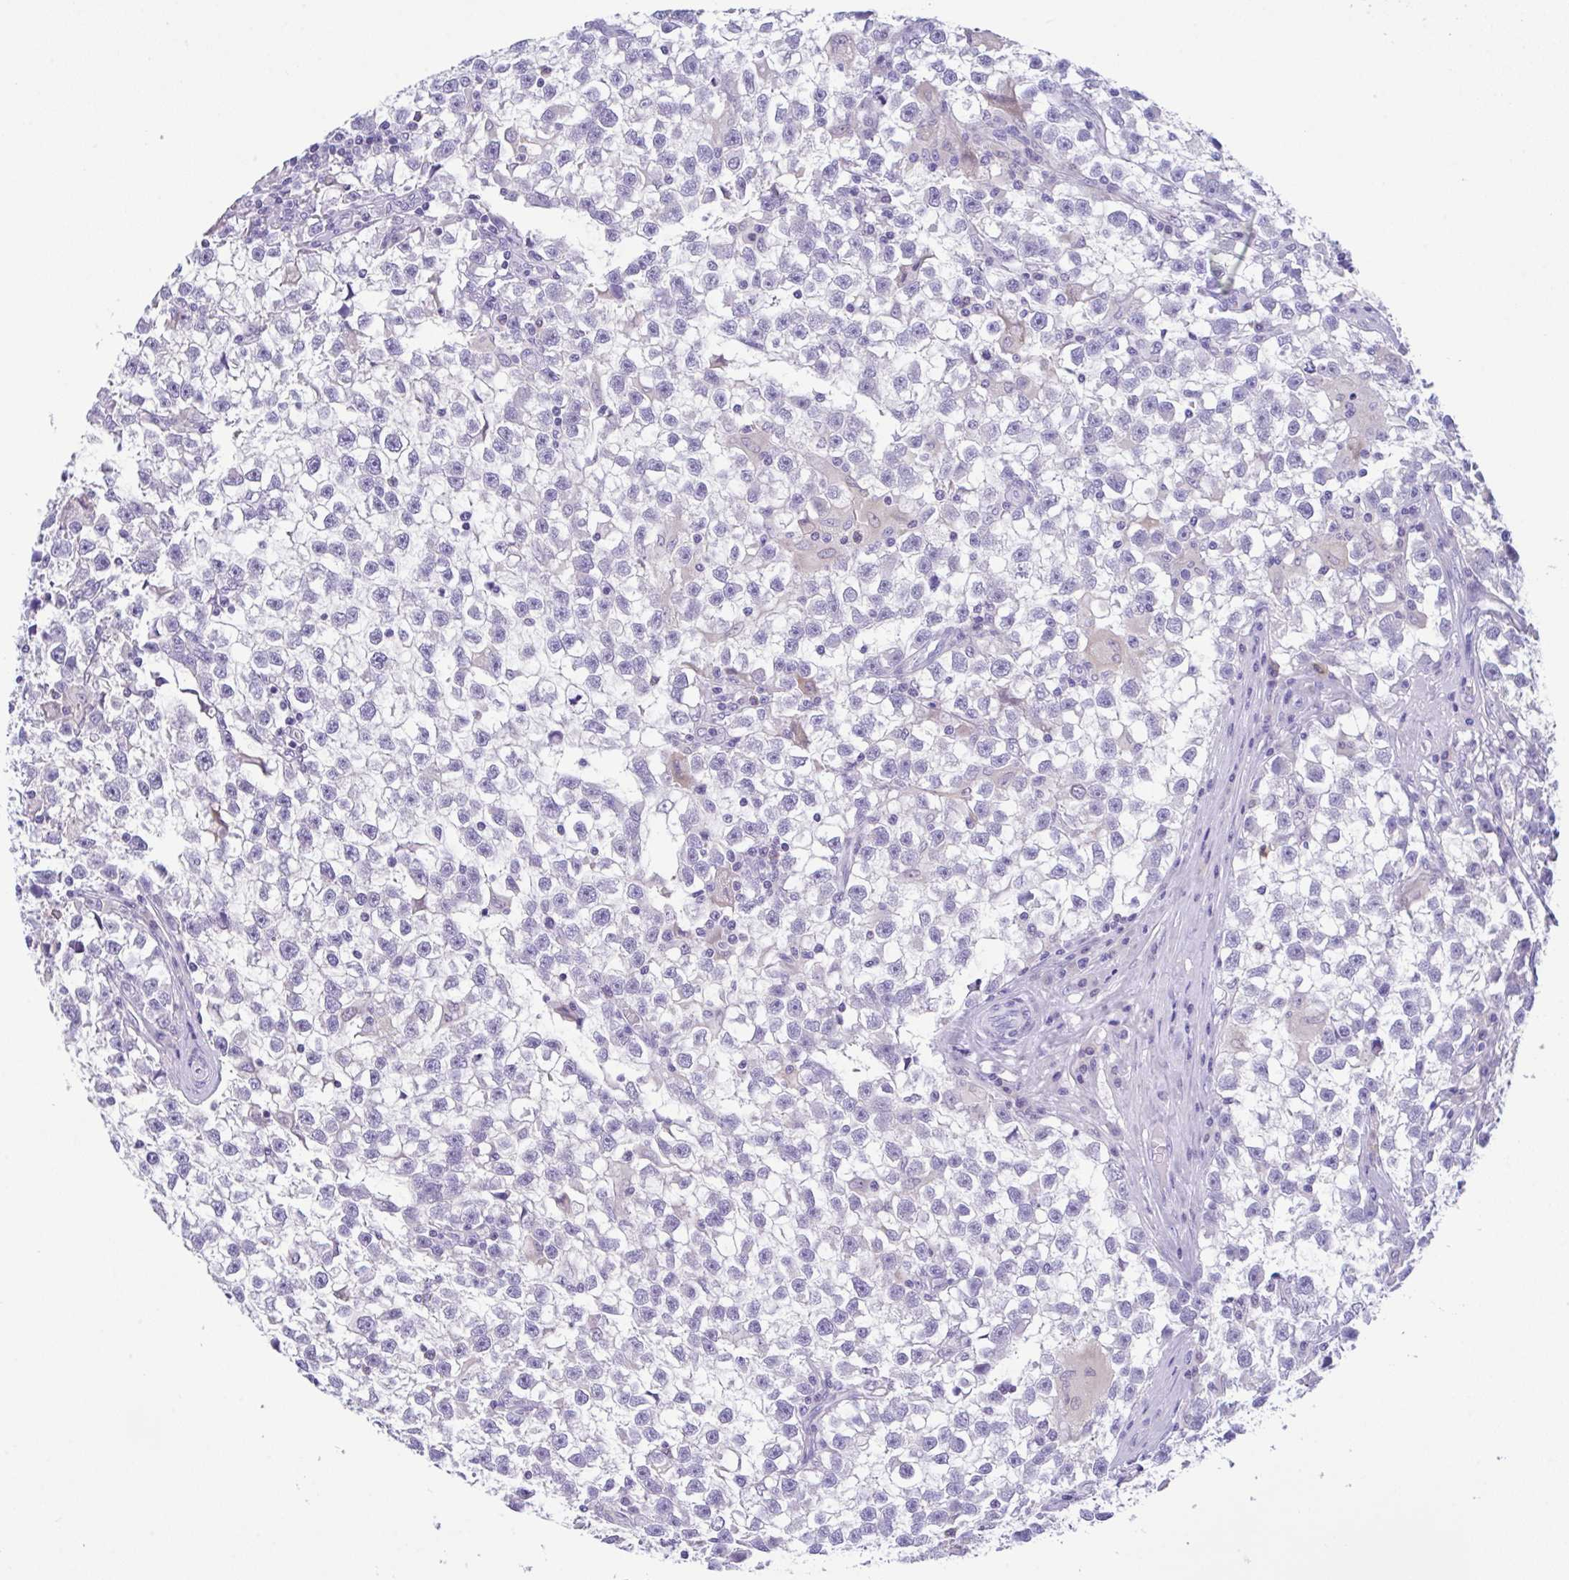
{"staining": {"intensity": "negative", "quantity": "none", "location": "none"}, "tissue": "testis cancer", "cell_type": "Tumor cells", "image_type": "cancer", "snomed": [{"axis": "morphology", "description": "Seminoma, NOS"}, {"axis": "topography", "description": "Testis"}], "caption": "IHC micrograph of testis cancer stained for a protein (brown), which demonstrates no expression in tumor cells.", "gene": "NCF1", "patient": {"sex": "male", "age": 31}}